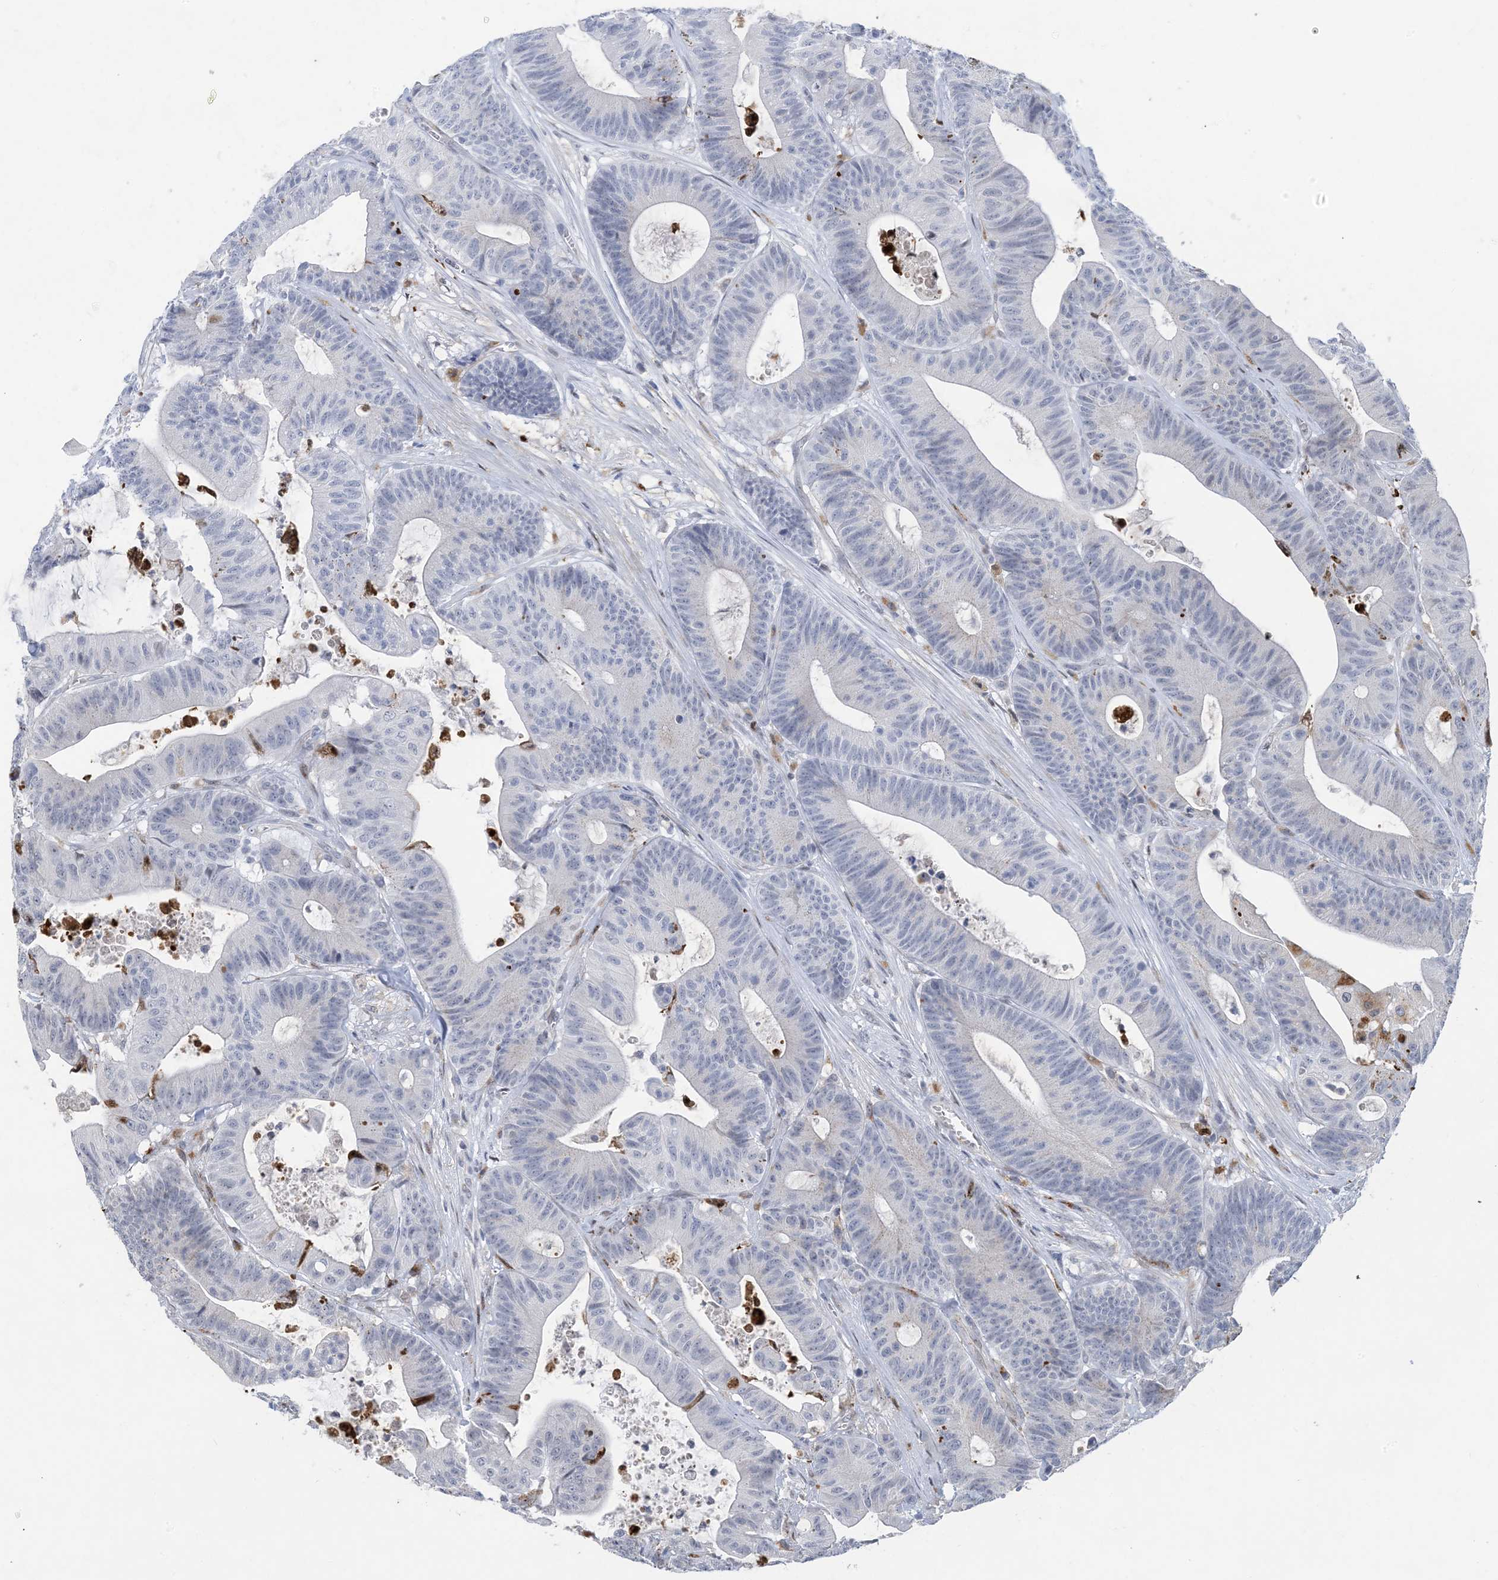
{"staining": {"intensity": "negative", "quantity": "none", "location": "none"}, "tissue": "colorectal cancer", "cell_type": "Tumor cells", "image_type": "cancer", "snomed": [{"axis": "morphology", "description": "Adenocarcinoma, NOS"}, {"axis": "topography", "description": "Colon"}], "caption": "Human colorectal cancer stained for a protein using immunohistochemistry displays no staining in tumor cells.", "gene": "SLC25A53", "patient": {"sex": "female", "age": 84}}